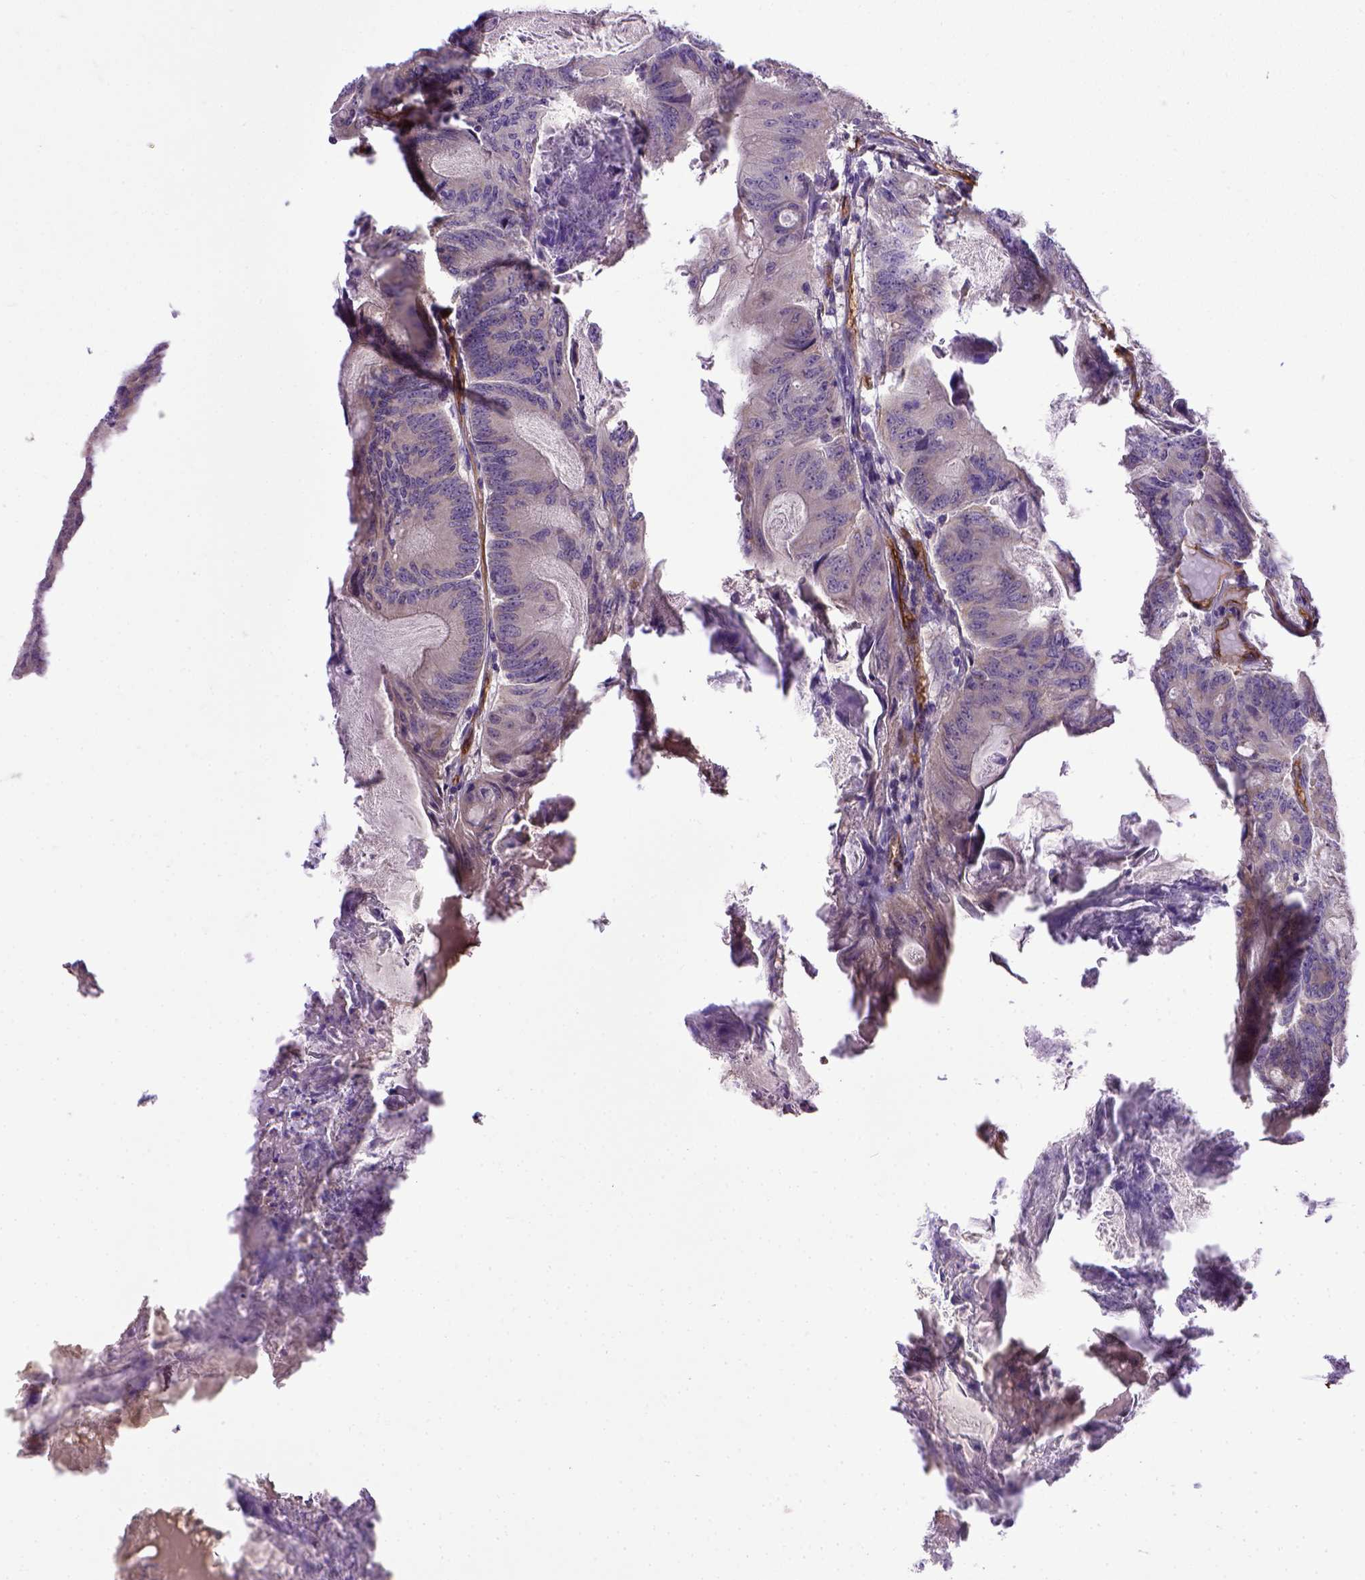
{"staining": {"intensity": "weak", "quantity": "25%-75%", "location": "cytoplasmic/membranous"}, "tissue": "colorectal cancer", "cell_type": "Tumor cells", "image_type": "cancer", "snomed": [{"axis": "morphology", "description": "Adenocarcinoma, NOS"}, {"axis": "topography", "description": "Colon"}], "caption": "A photomicrograph of colorectal cancer stained for a protein shows weak cytoplasmic/membranous brown staining in tumor cells.", "gene": "ENG", "patient": {"sex": "female", "age": 70}}